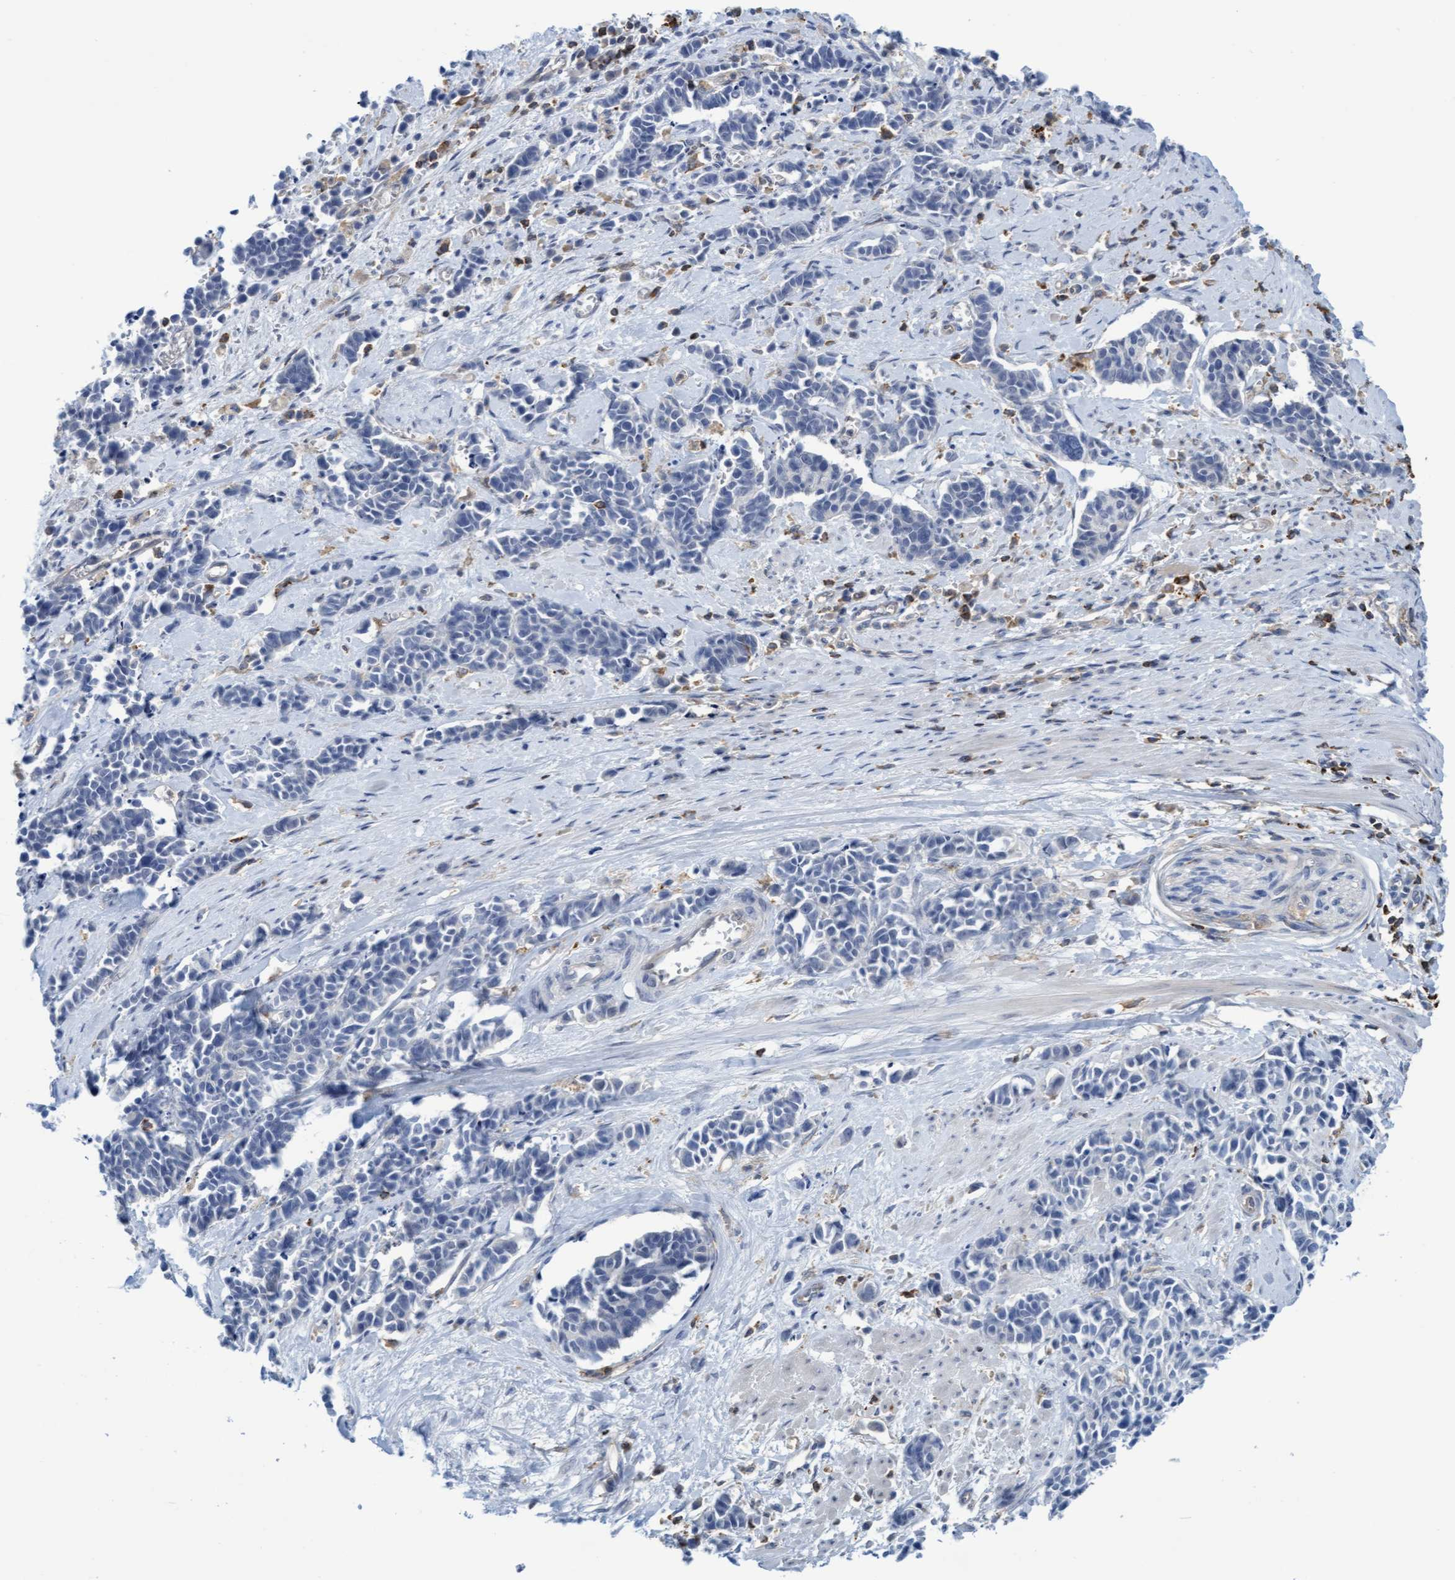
{"staining": {"intensity": "negative", "quantity": "none", "location": "none"}, "tissue": "cervical cancer", "cell_type": "Tumor cells", "image_type": "cancer", "snomed": [{"axis": "morphology", "description": "Squamous cell carcinoma, NOS"}, {"axis": "topography", "description": "Cervix"}], "caption": "IHC photomicrograph of neoplastic tissue: human cervical cancer stained with DAB displays no significant protein expression in tumor cells.", "gene": "FNBP1", "patient": {"sex": "female", "age": 35}}